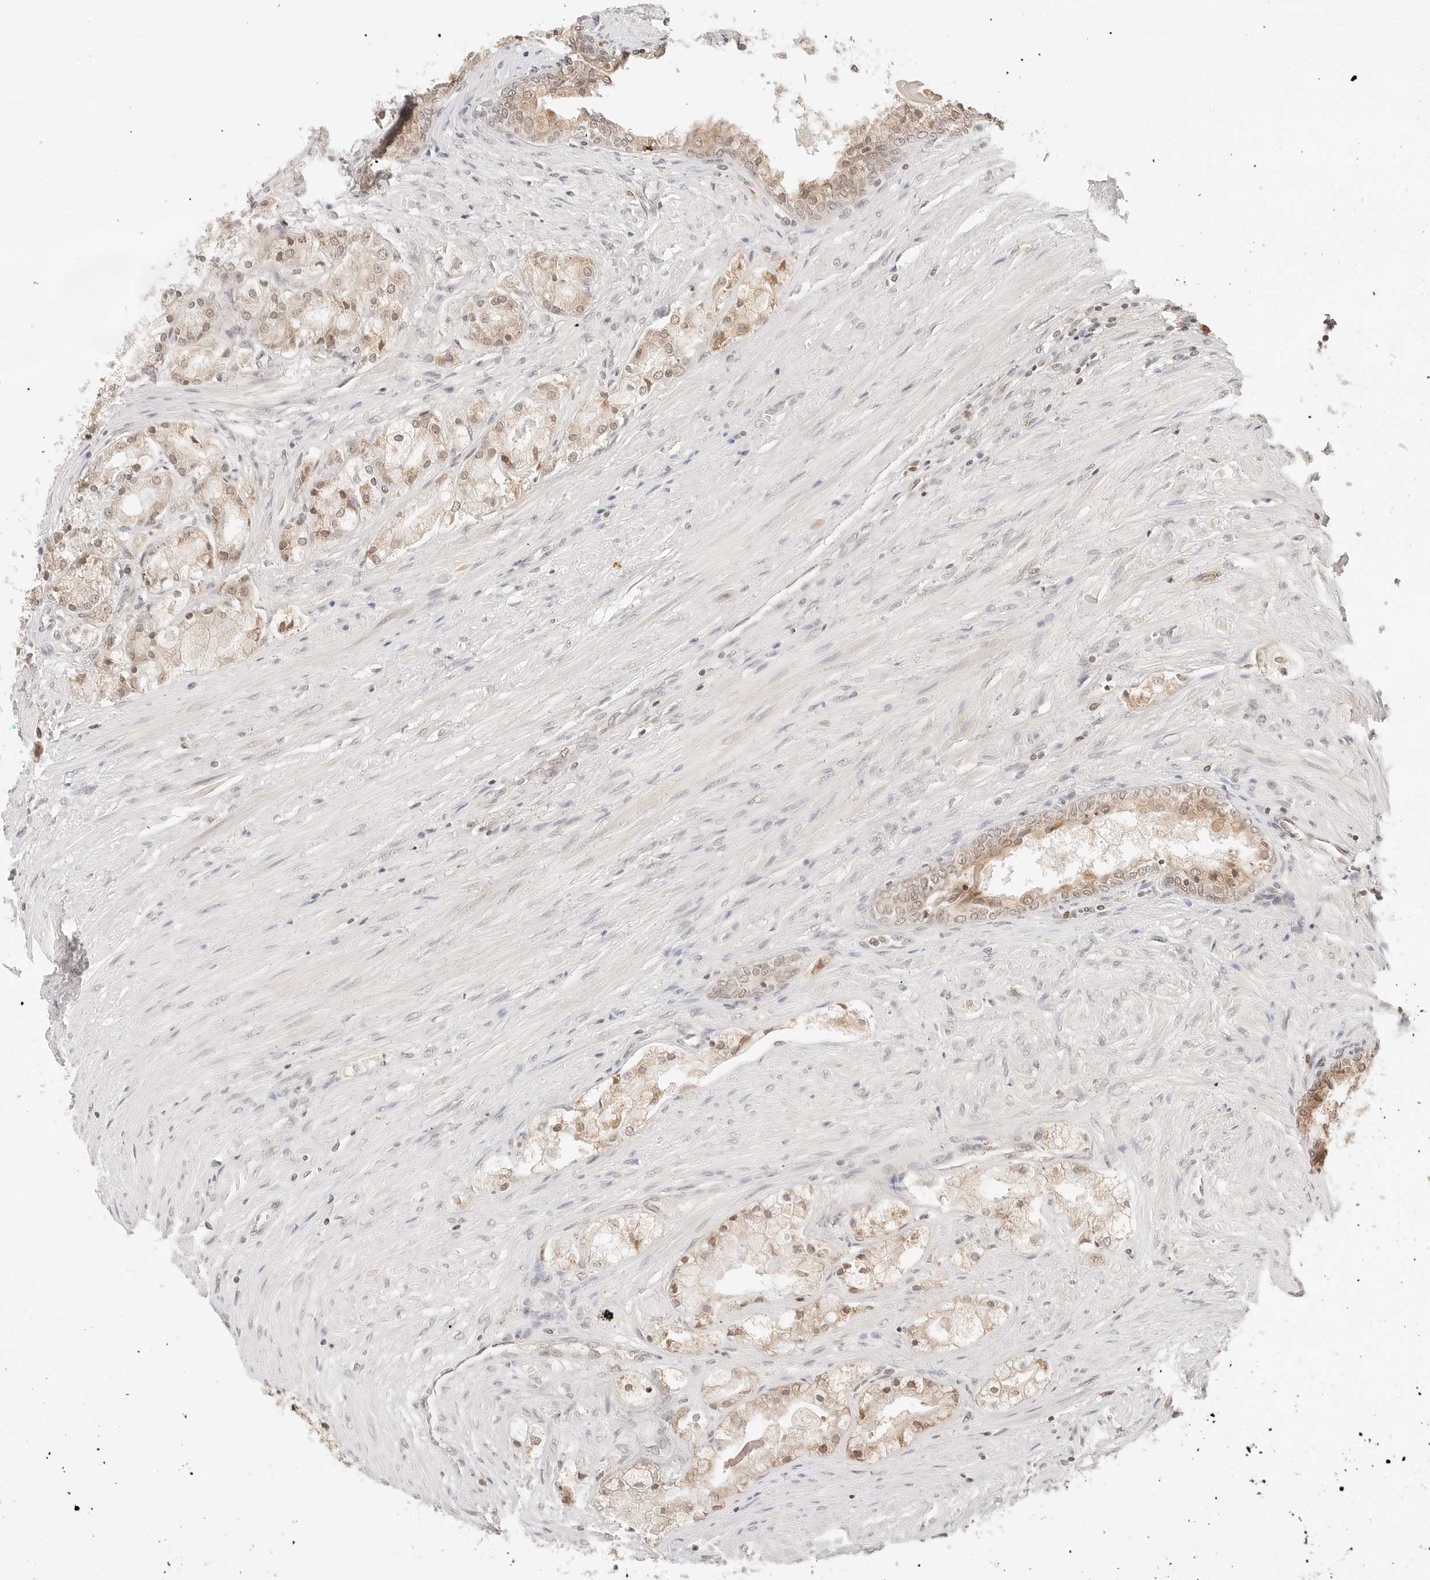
{"staining": {"intensity": "weak", "quantity": ">75%", "location": "cytoplasmic/membranous,nuclear"}, "tissue": "prostate cancer", "cell_type": "Tumor cells", "image_type": "cancer", "snomed": [{"axis": "morphology", "description": "Adenocarcinoma, High grade"}, {"axis": "topography", "description": "Prostate"}], "caption": "Brown immunohistochemical staining in prostate cancer shows weak cytoplasmic/membranous and nuclear positivity in about >75% of tumor cells. The staining was performed using DAB (3,3'-diaminobenzidine), with brown indicating positive protein expression. Nuclei are stained blue with hematoxylin.", "gene": "SEPTIN4", "patient": {"sex": "male", "age": 50}}